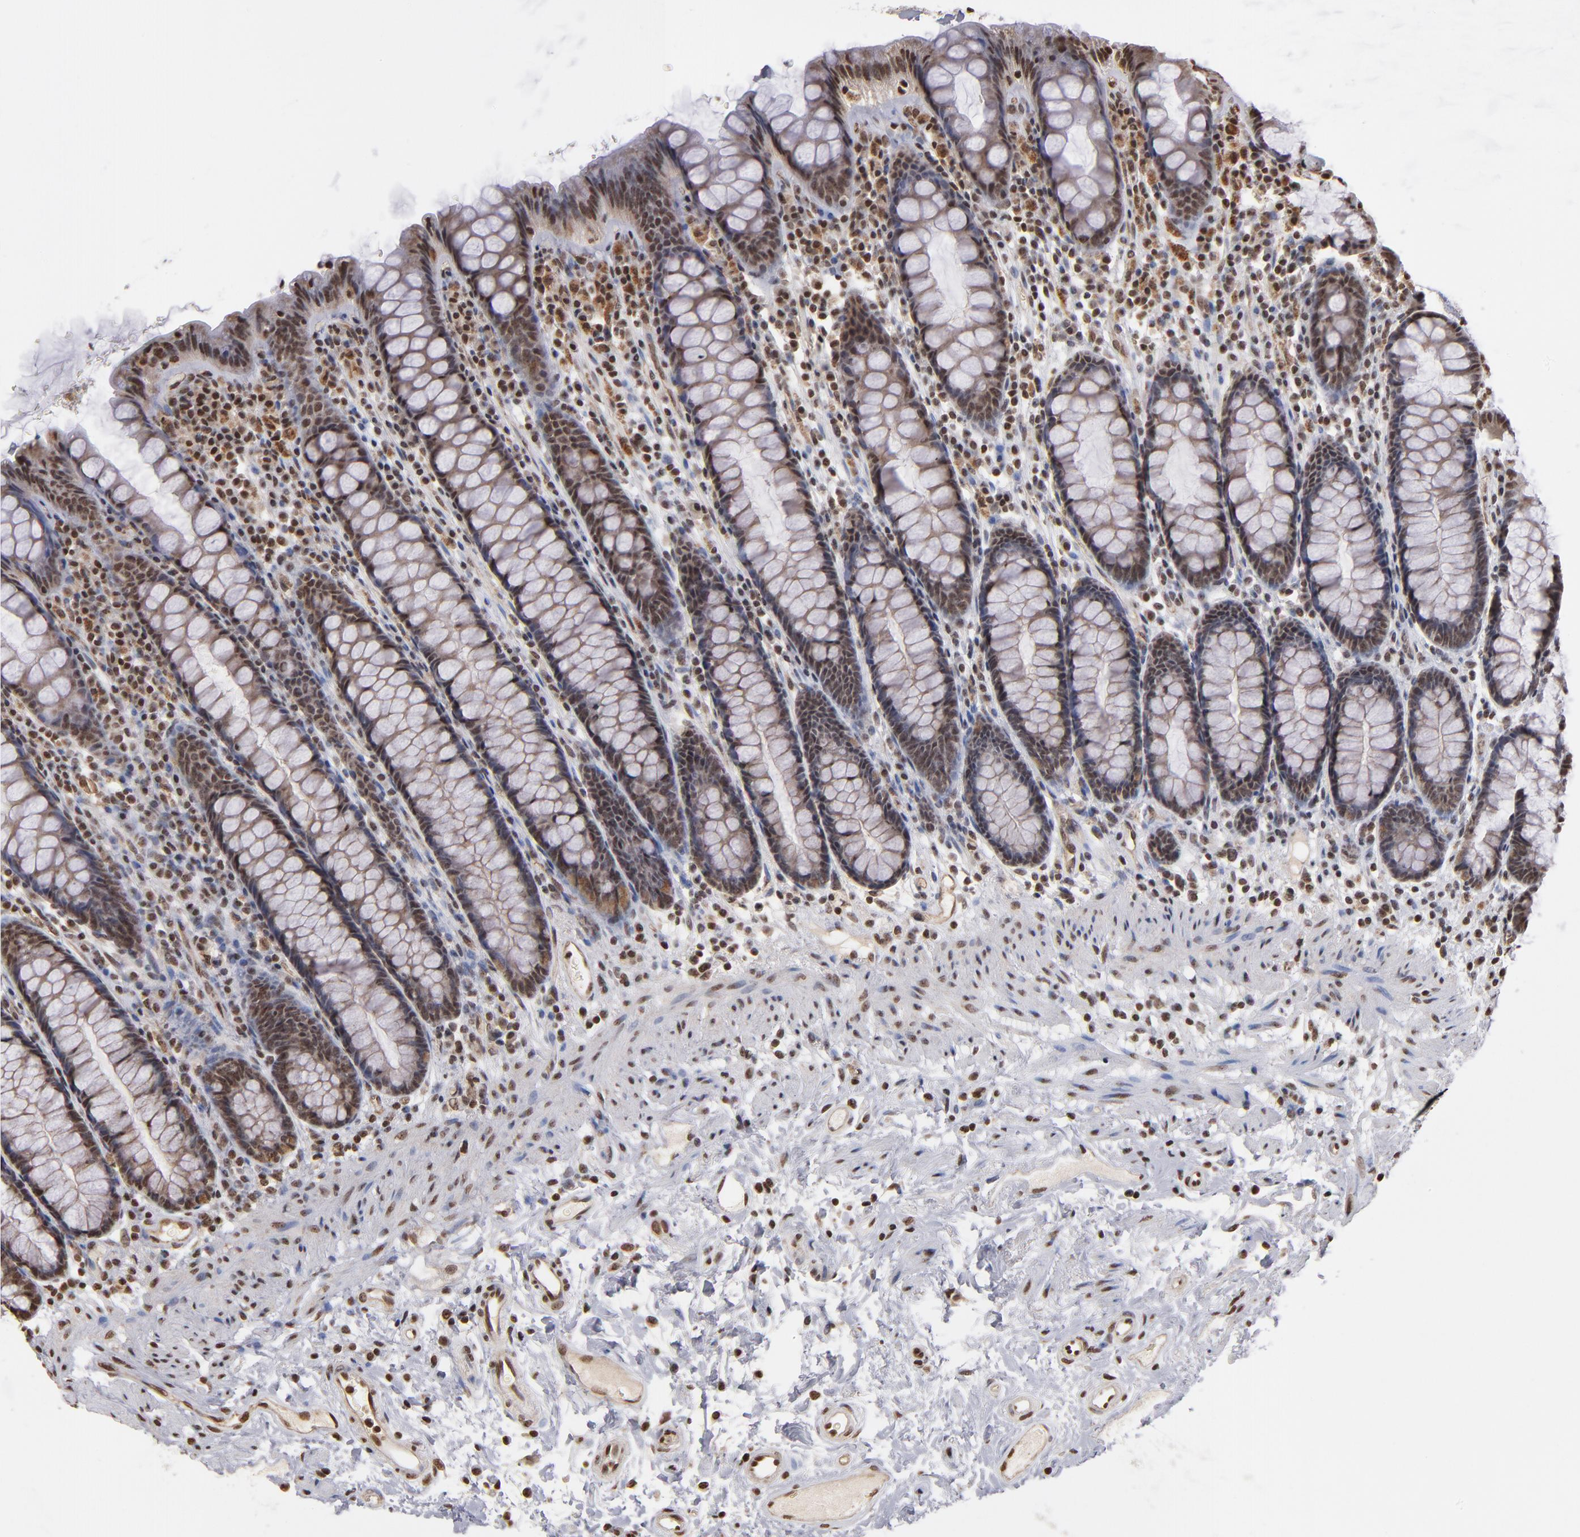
{"staining": {"intensity": "moderate", "quantity": ">75%", "location": "nuclear"}, "tissue": "rectum", "cell_type": "Glandular cells", "image_type": "normal", "snomed": [{"axis": "morphology", "description": "Normal tissue, NOS"}, {"axis": "topography", "description": "Rectum"}], "caption": "The immunohistochemical stain labels moderate nuclear staining in glandular cells of benign rectum. (Brightfield microscopy of DAB IHC at high magnification).", "gene": "ABL2", "patient": {"sex": "male", "age": 92}}